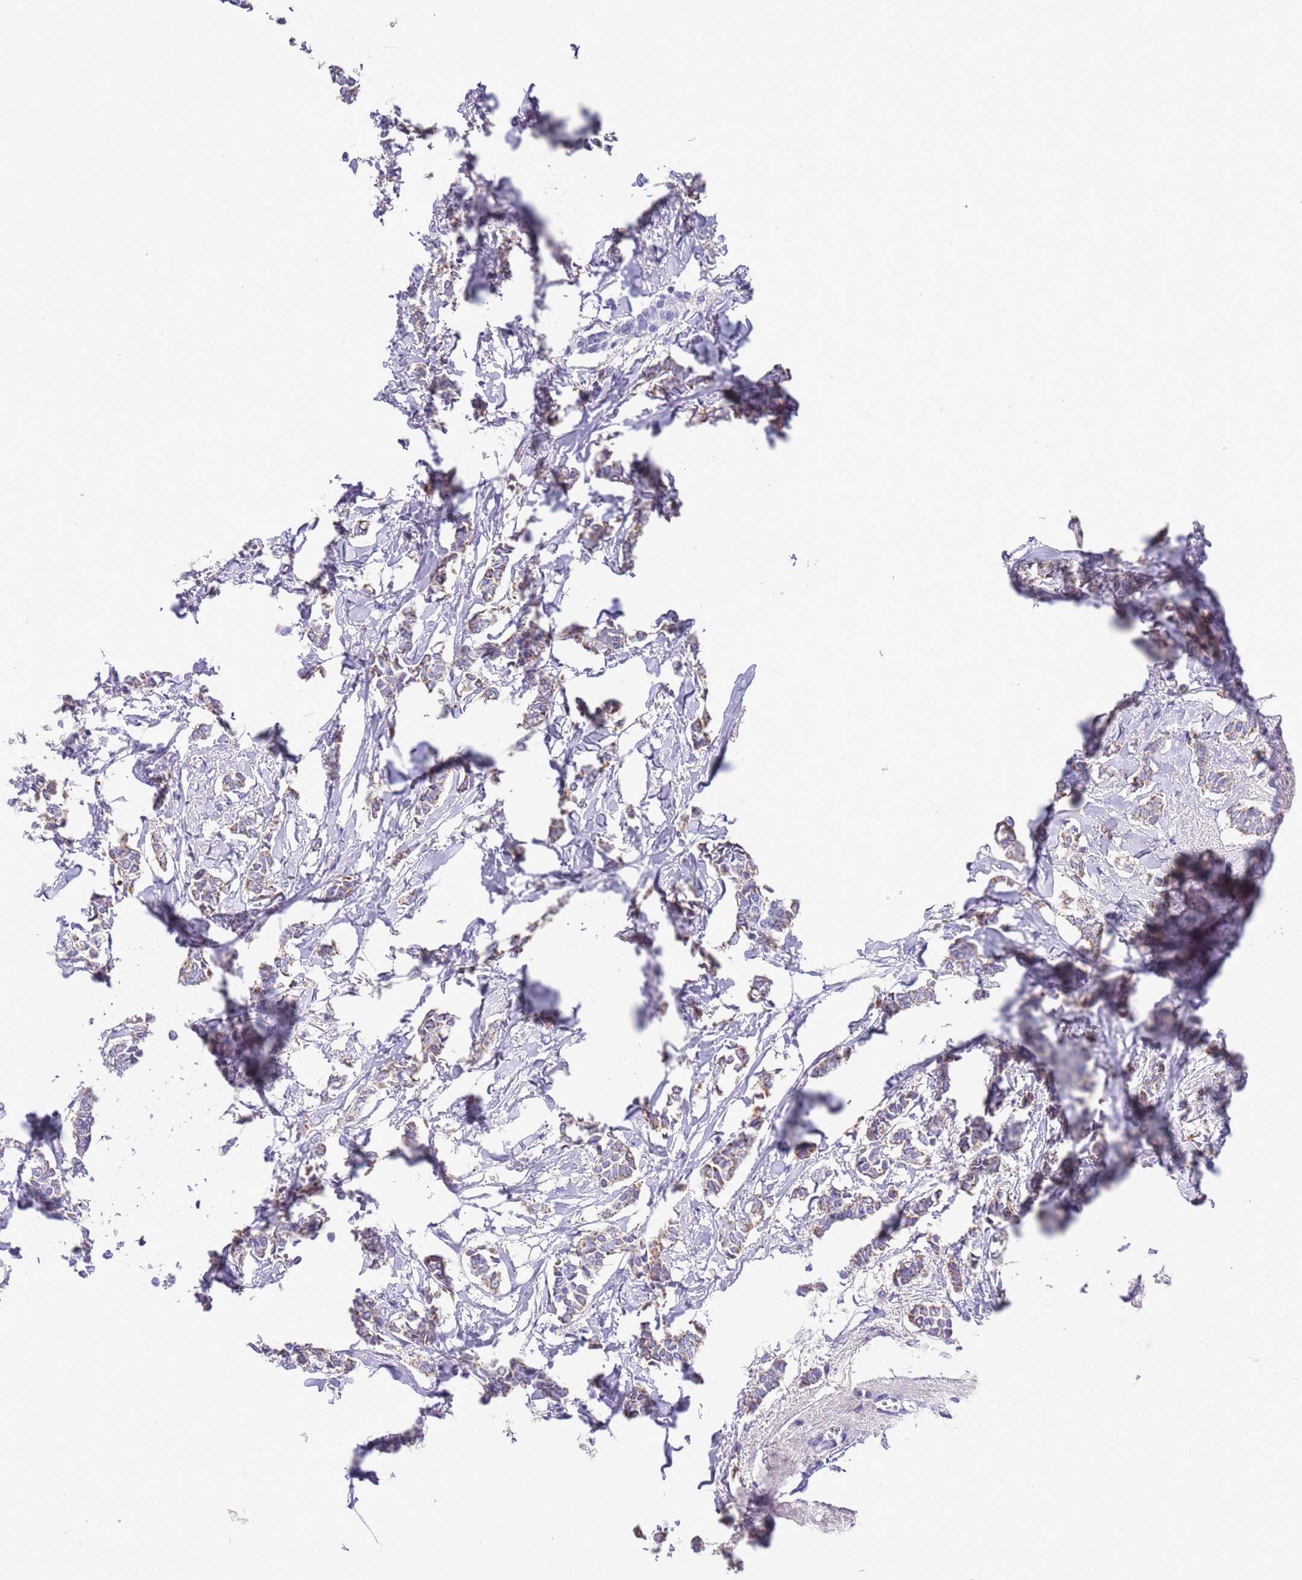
{"staining": {"intensity": "weak", "quantity": "<25%", "location": "cytoplasmic/membranous"}, "tissue": "breast cancer", "cell_type": "Tumor cells", "image_type": "cancer", "snomed": [{"axis": "morphology", "description": "Duct carcinoma"}, {"axis": "topography", "description": "Breast"}], "caption": "Human breast cancer (infiltrating ductal carcinoma) stained for a protein using immunohistochemistry reveals no positivity in tumor cells.", "gene": "SPIRE2", "patient": {"sex": "female", "age": 41}}